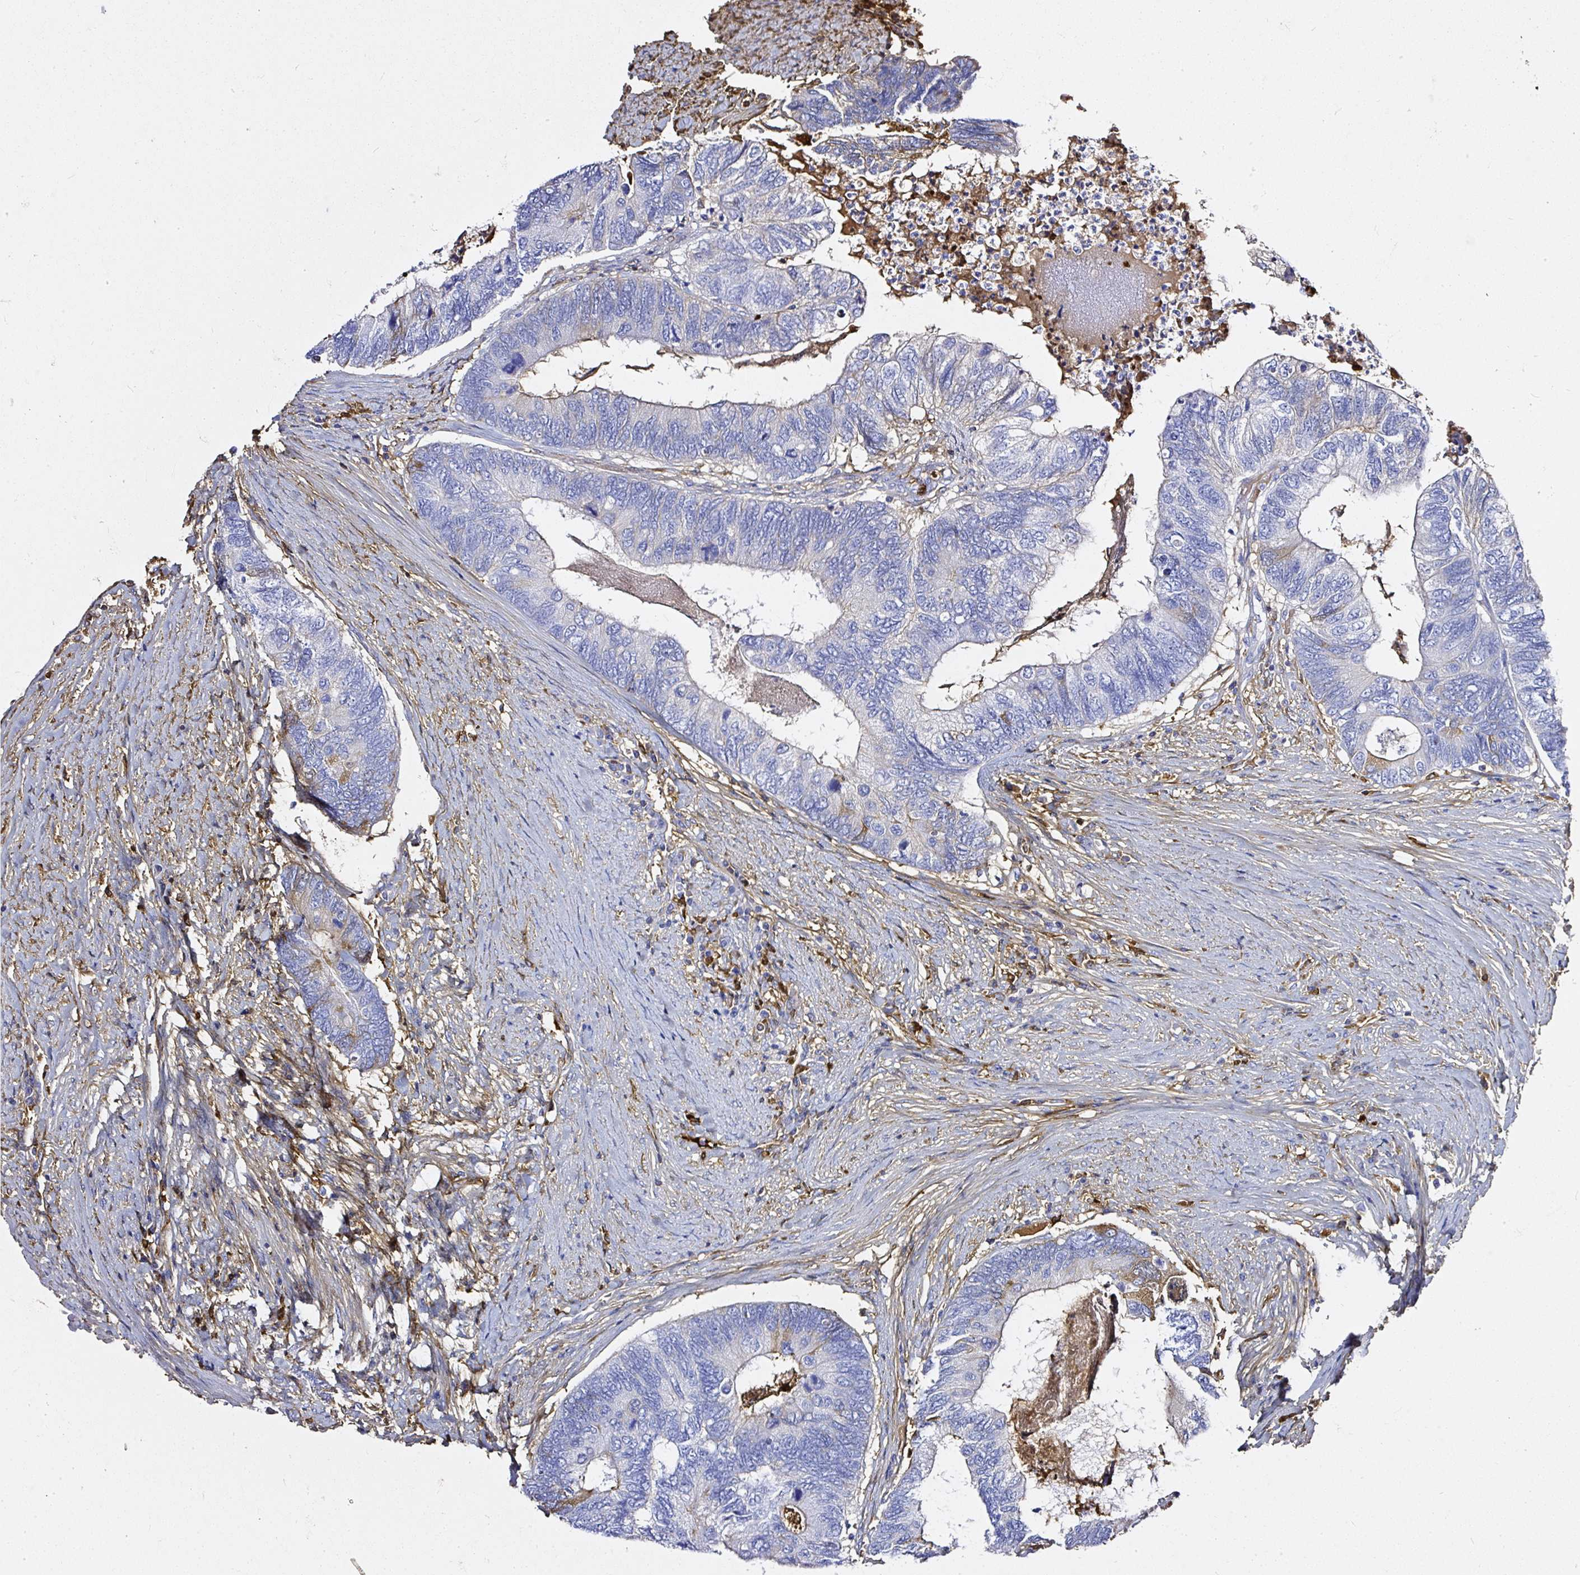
{"staining": {"intensity": "negative", "quantity": "none", "location": "none"}, "tissue": "colorectal cancer", "cell_type": "Tumor cells", "image_type": "cancer", "snomed": [{"axis": "morphology", "description": "Adenocarcinoma, NOS"}, {"axis": "topography", "description": "Colon"}], "caption": "An immunohistochemistry photomicrograph of colorectal cancer is shown. There is no staining in tumor cells of colorectal cancer. Brightfield microscopy of IHC stained with DAB (3,3'-diaminobenzidine) (brown) and hematoxylin (blue), captured at high magnification.", "gene": "CLEC3B", "patient": {"sex": "female", "age": 67}}